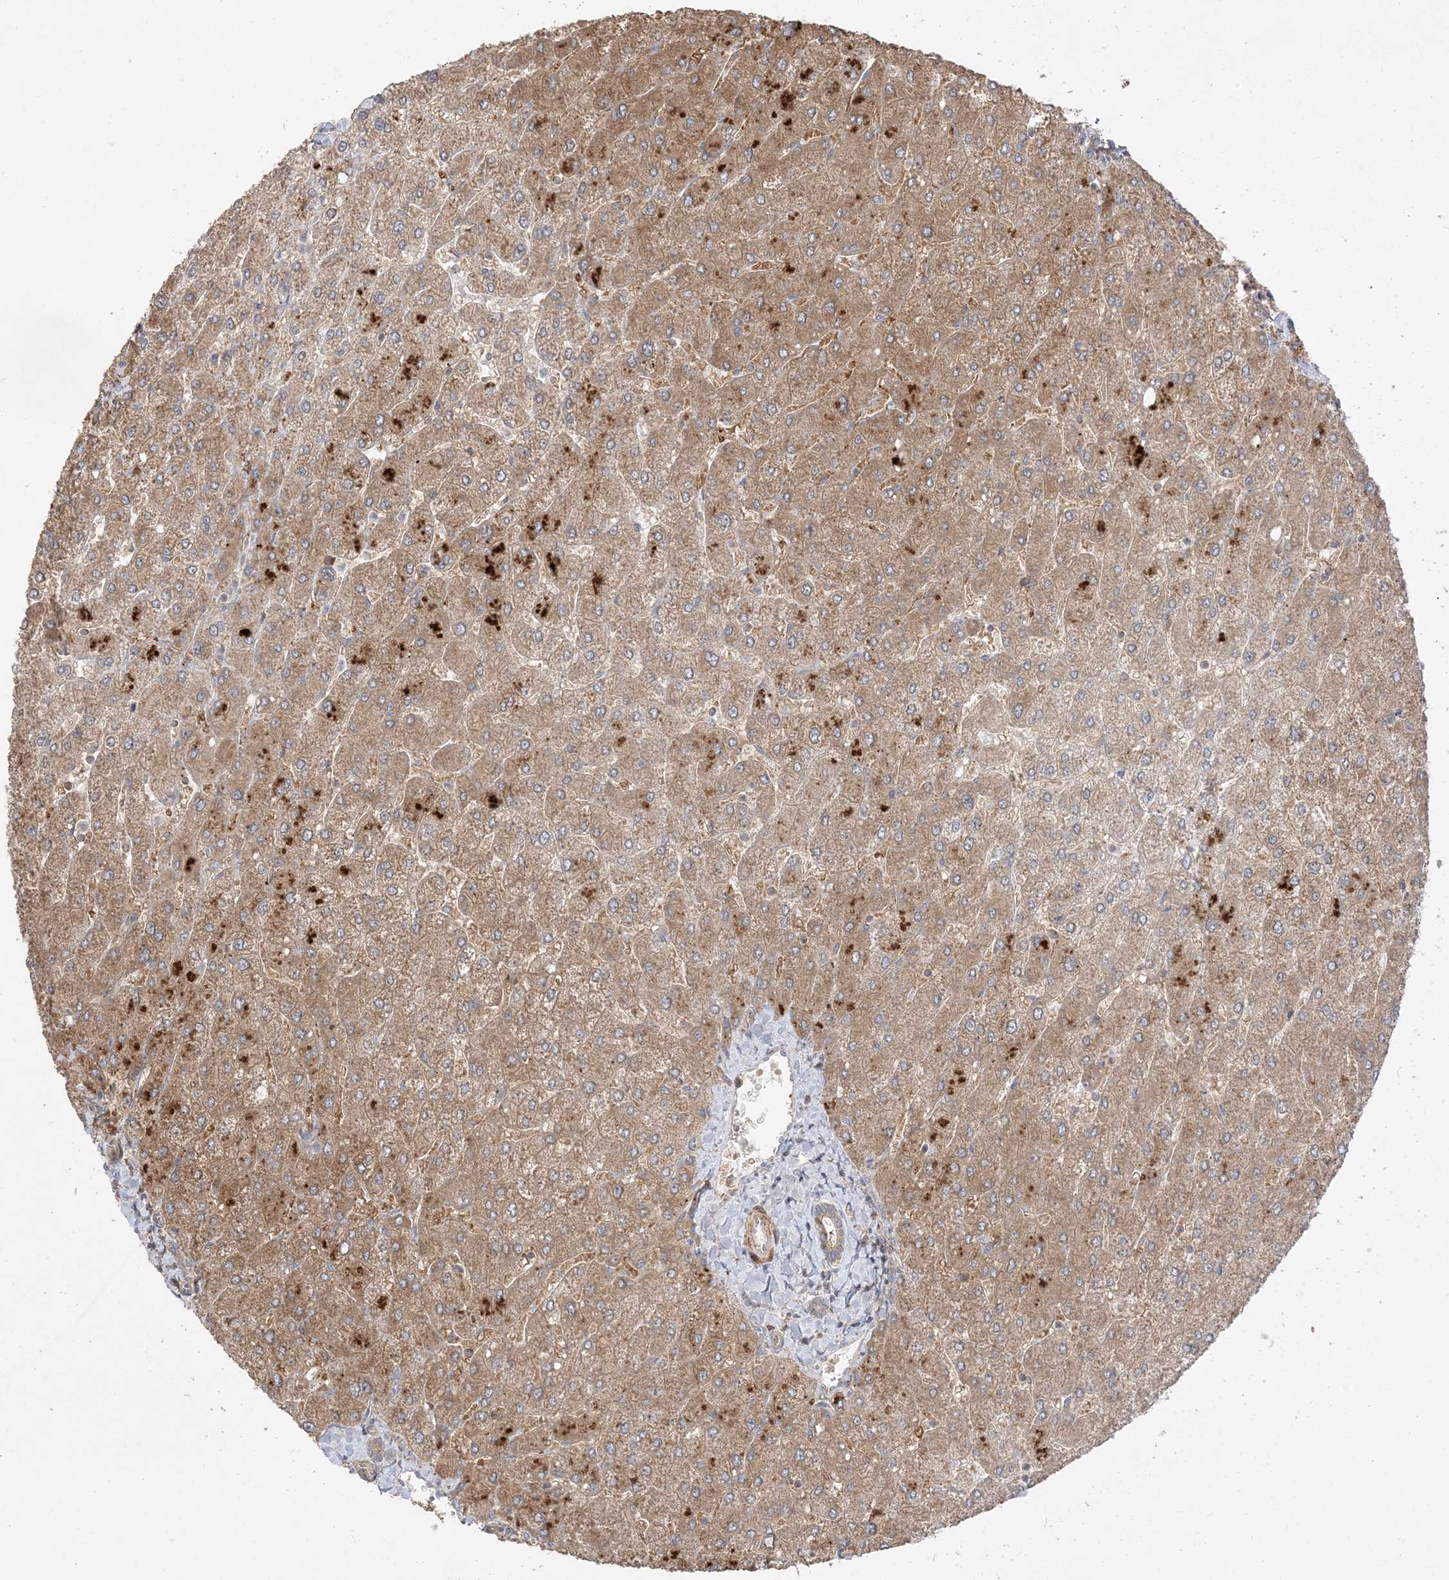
{"staining": {"intensity": "weak", "quantity": "<25%", "location": "cytoplasmic/membranous"}, "tissue": "liver", "cell_type": "Cholangiocytes", "image_type": "normal", "snomed": [{"axis": "morphology", "description": "Normal tissue, NOS"}, {"axis": "topography", "description": "Liver"}], "caption": "Immunohistochemical staining of normal liver displays no significant positivity in cholangiocytes. The staining was performed using DAB to visualize the protein expression in brown, while the nuclei were stained in blue with hematoxylin (Magnification: 20x).", "gene": "AARS2", "patient": {"sex": "male", "age": 55}}